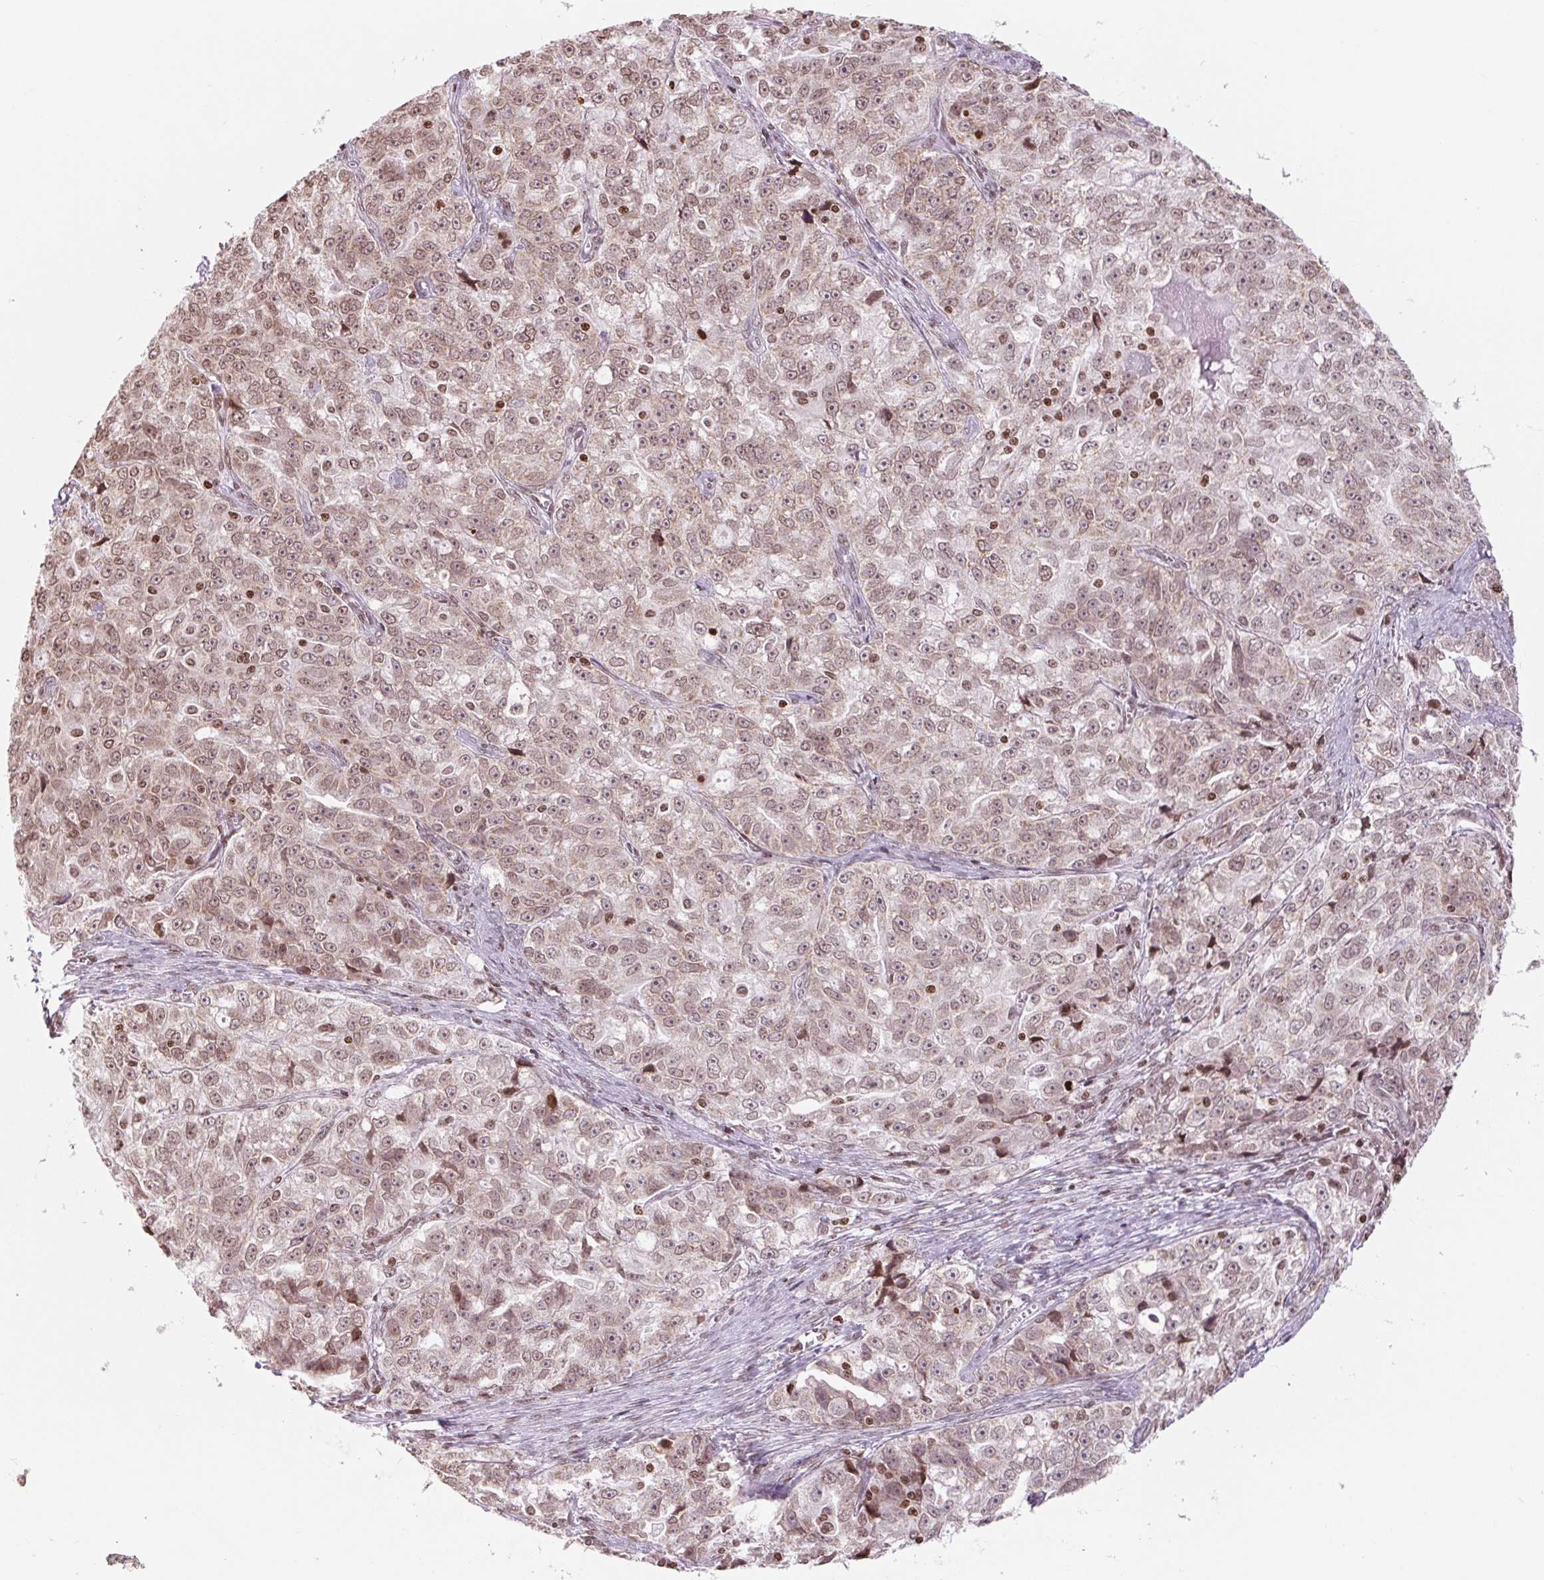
{"staining": {"intensity": "moderate", "quantity": ">75%", "location": "nuclear"}, "tissue": "ovarian cancer", "cell_type": "Tumor cells", "image_type": "cancer", "snomed": [{"axis": "morphology", "description": "Cystadenocarcinoma, serous, NOS"}, {"axis": "topography", "description": "Ovary"}], "caption": "A high-resolution histopathology image shows immunohistochemistry (IHC) staining of serous cystadenocarcinoma (ovarian), which reveals moderate nuclear positivity in approximately >75% of tumor cells.", "gene": "SMIM12", "patient": {"sex": "female", "age": 51}}